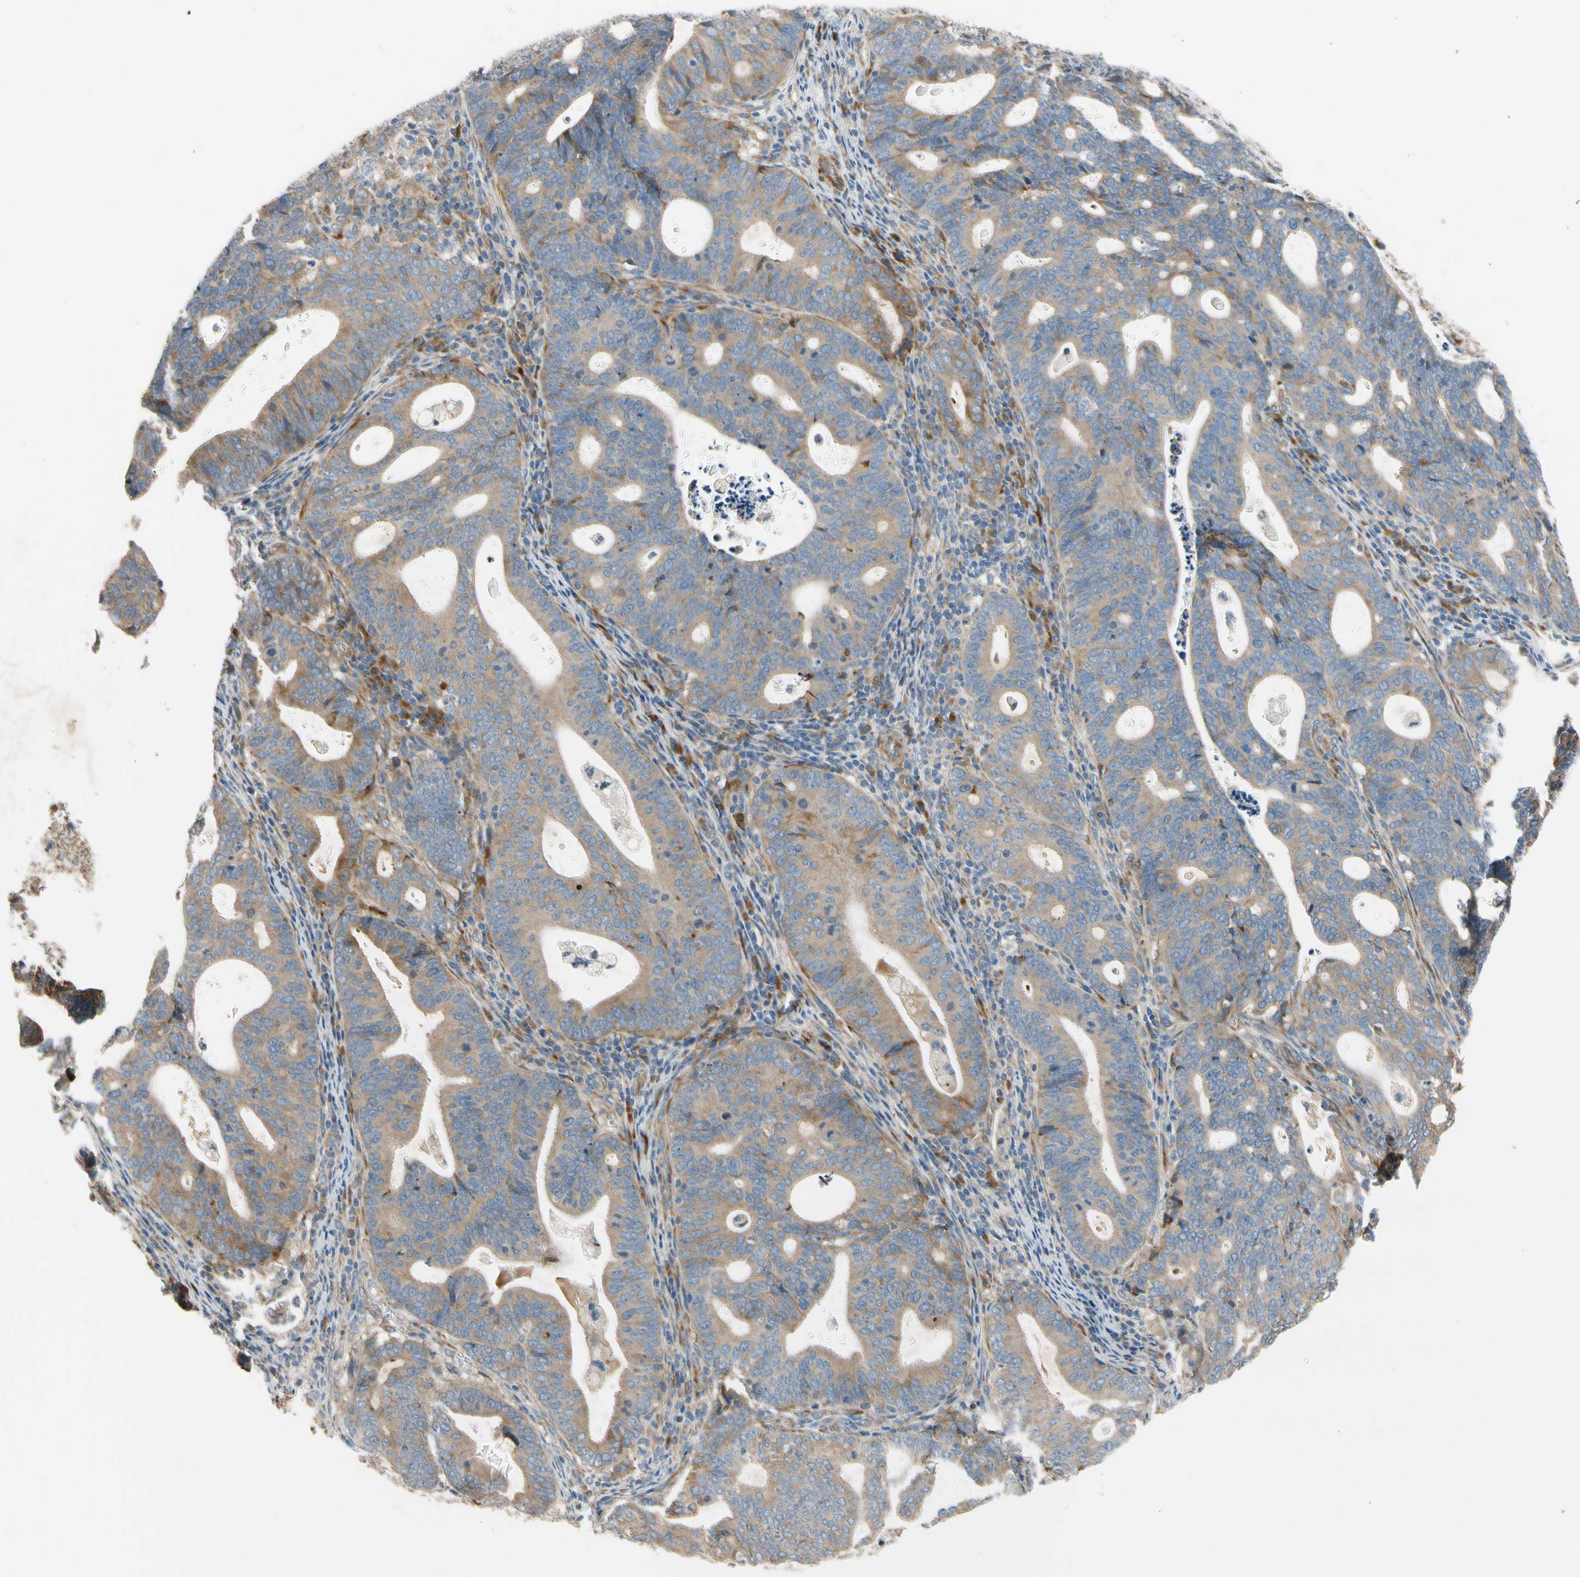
{"staining": {"intensity": "moderate", "quantity": ">75%", "location": "cytoplasmic/membranous"}, "tissue": "endometrial cancer", "cell_type": "Tumor cells", "image_type": "cancer", "snomed": [{"axis": "morphology", "description": "Adenocarcinoma, NOS"}, {"axis": "topography", "description": "Uterus"}], "caption": "There is medium levels of moderate cytoplasmic/membranous staining in tumor cells of endometrial cancer (adenocarcinoma), as demonstrated by immunohistochemical staining (brown color).", "gene": "MST1R", "patient": {"sex": "female", "age": 83}}